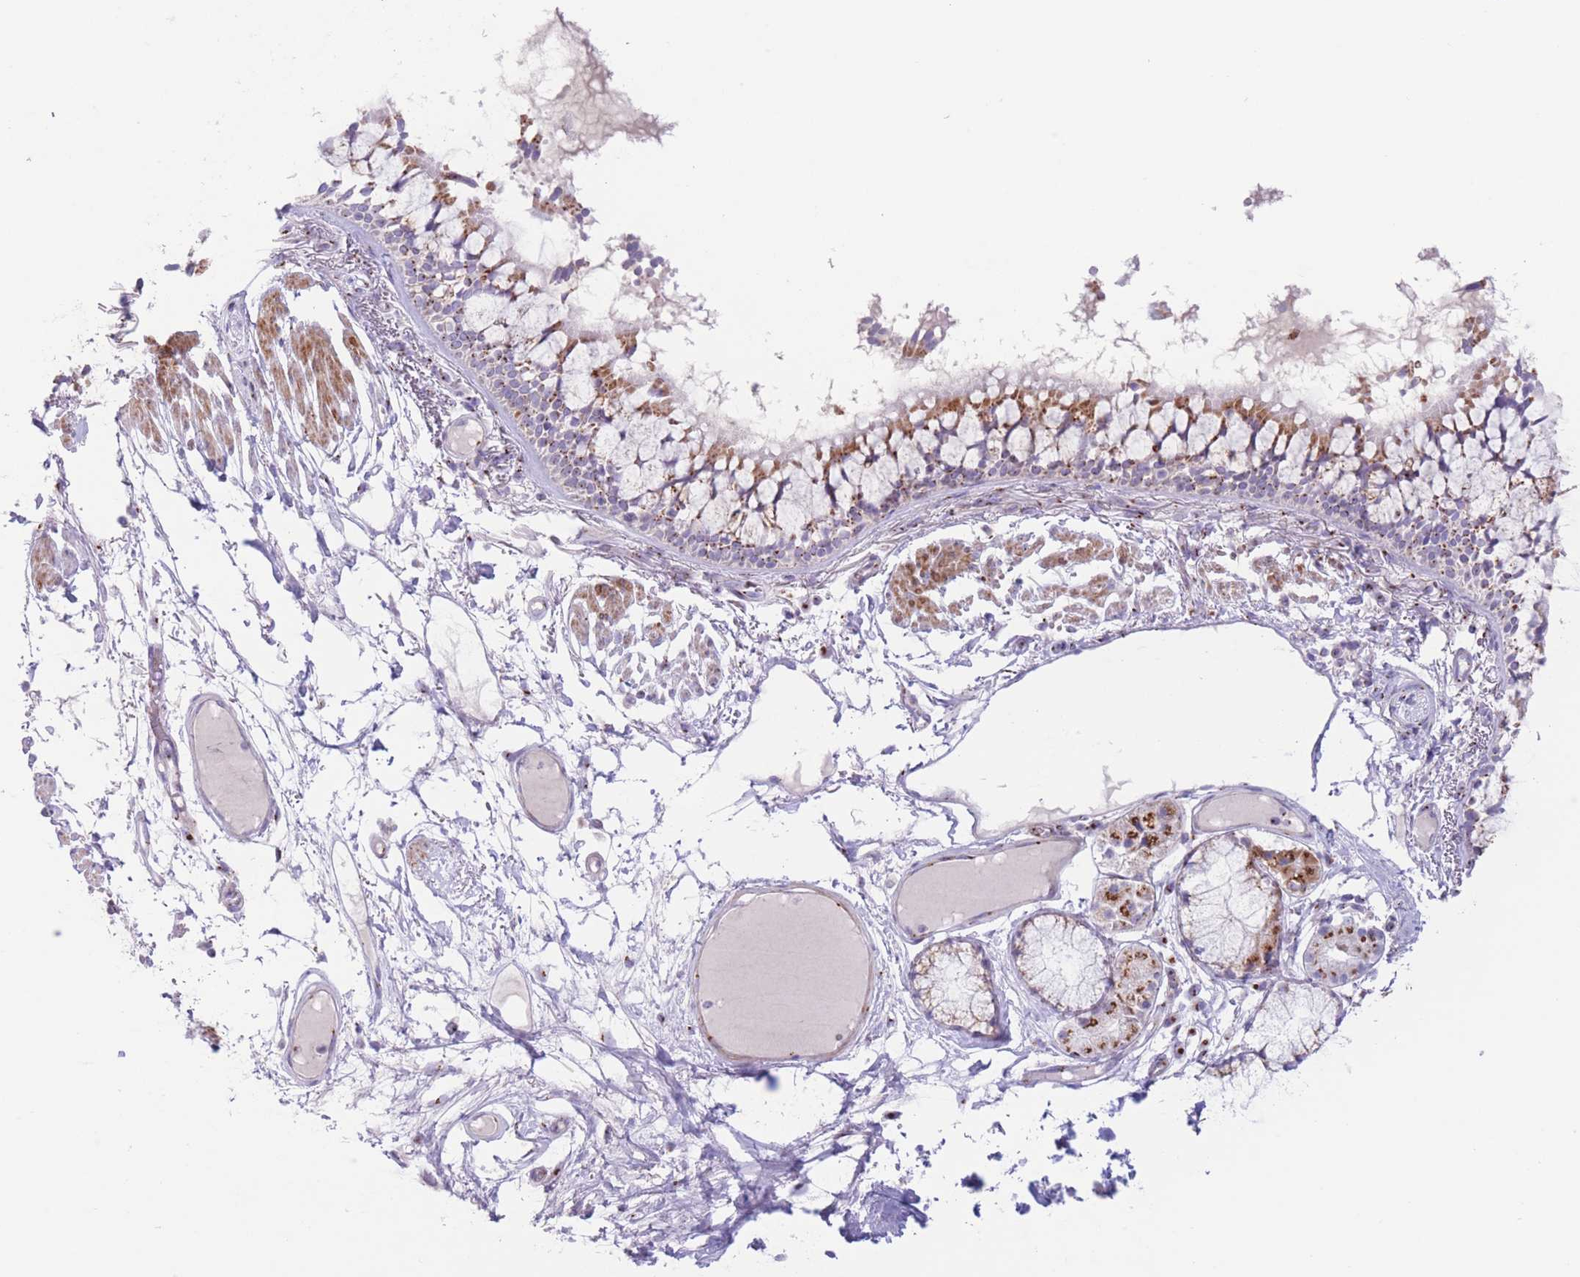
{"staining": {"intensity": "moderate", "quantity": ">75%", "location": "cytoplasmic/membranous"}, "tissue": "bronchus", "cell_type": "Respiratory epithelial cells", "image_type": "normal", "snomed": [{"axis": "morphology", "description": "Normal tissue, NOS"}, {"axis": "topography", "description": "Bronchus"}], "caption": "Immunohistochemistry (IHC) of normal bronchus exhibits medium levels of moderate cytoplasmic/membranous staining in about >75% of respiratory epithelial cells.", "gene": "MPND", "patient": {"sex": "male", "age": 70}}